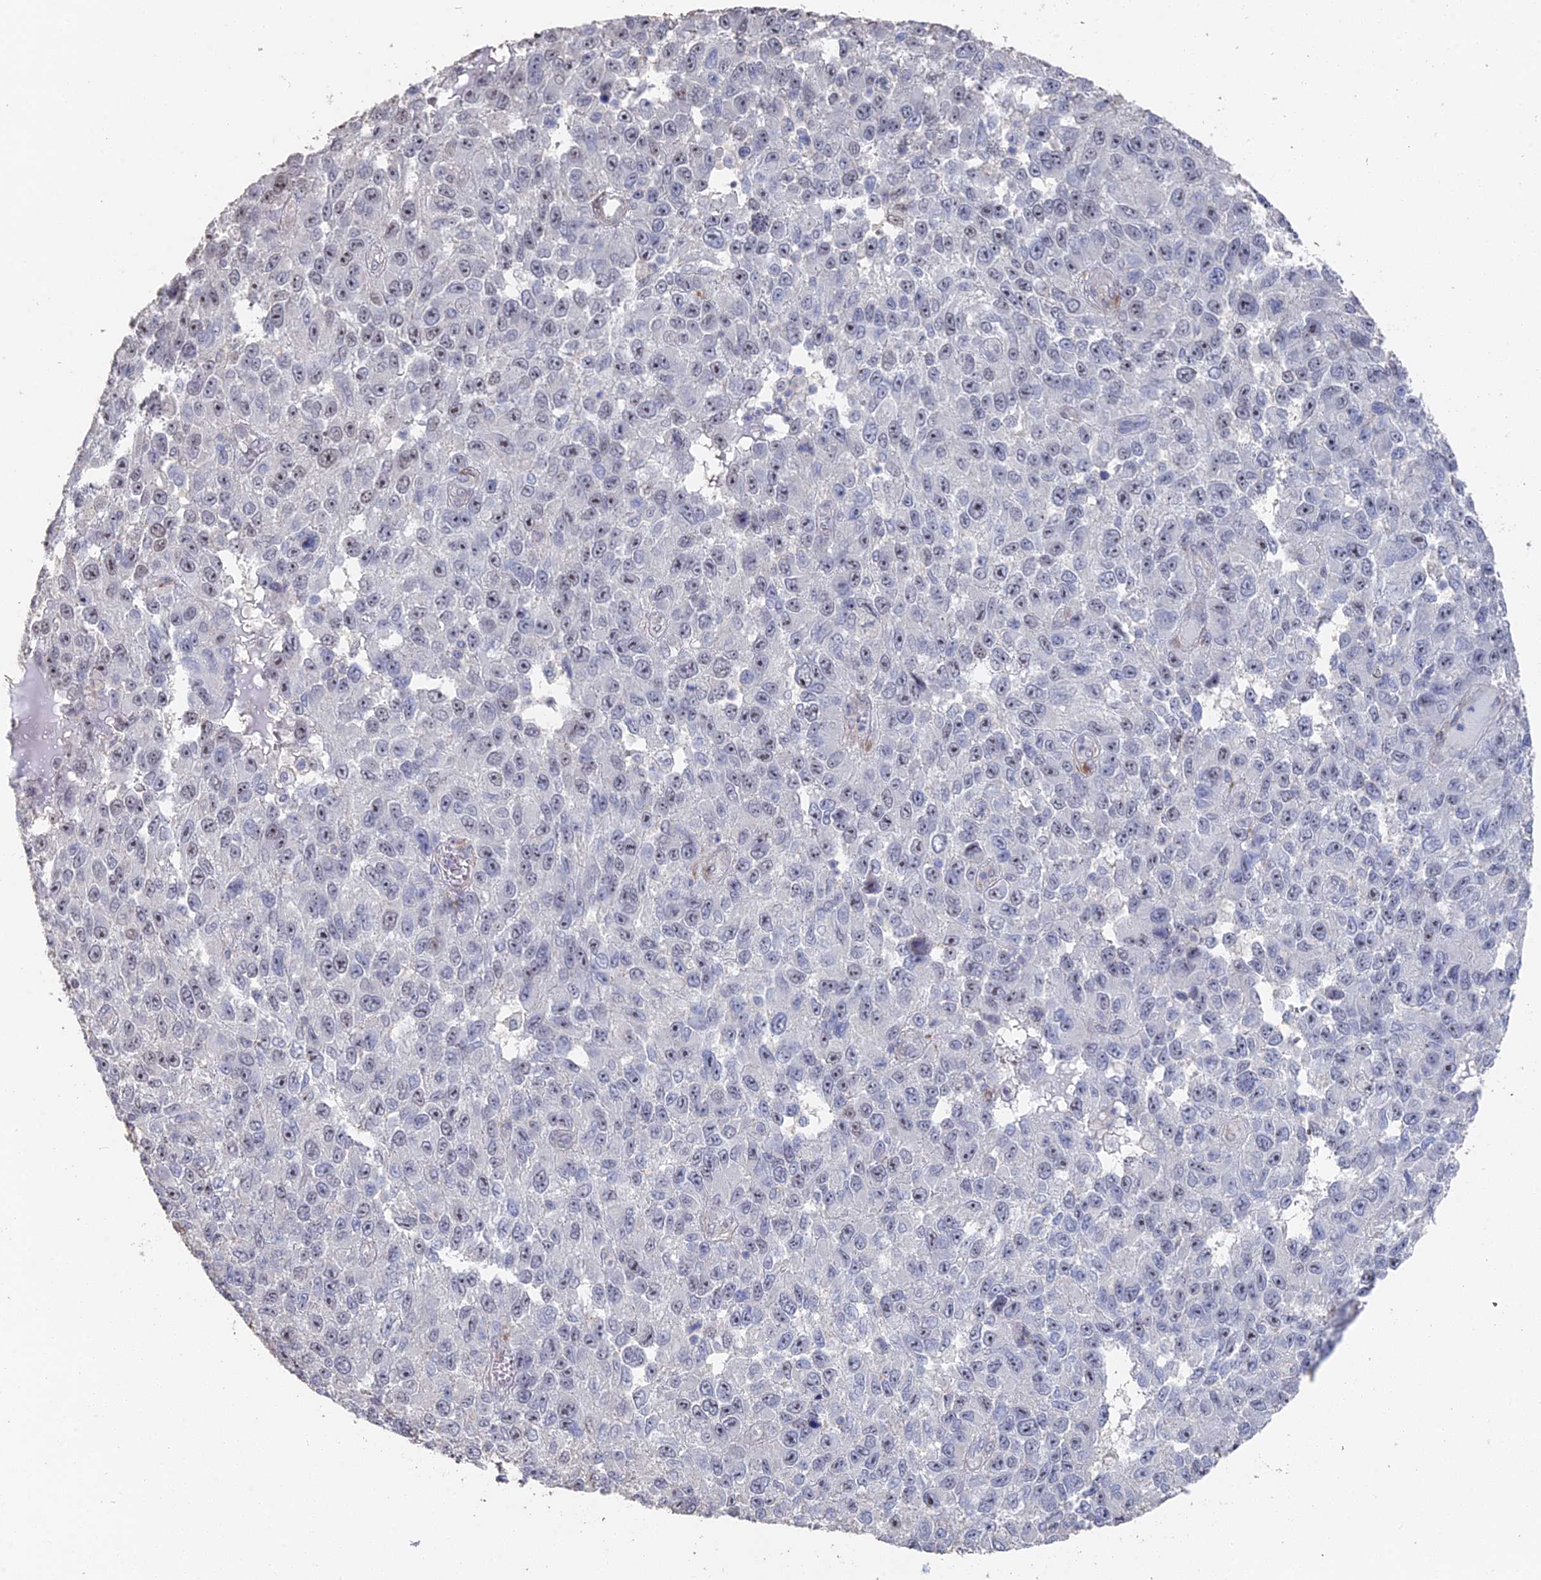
{"staining": {"intensity": "weak", "quantity": "25%-75%", "location": "nuclear"}, "tissue": "melanoma", "cell_type": "Tumor cells", "image_type": "cancer", "snomed": [{"axis": "morphology", "description": "Normal tissue, NOS"}, {"axis": "morphology", "description": "Malignant melanoma, NOS"}, {"axis": "topography", "description": "Skin"}], "caption": "An image of human malignant melanoma stained for a protein demonstrates weak nuclear brown staining in tumor cells.", "gene": "SEMG2", "patient": {"sex": "female", "age": 96}}